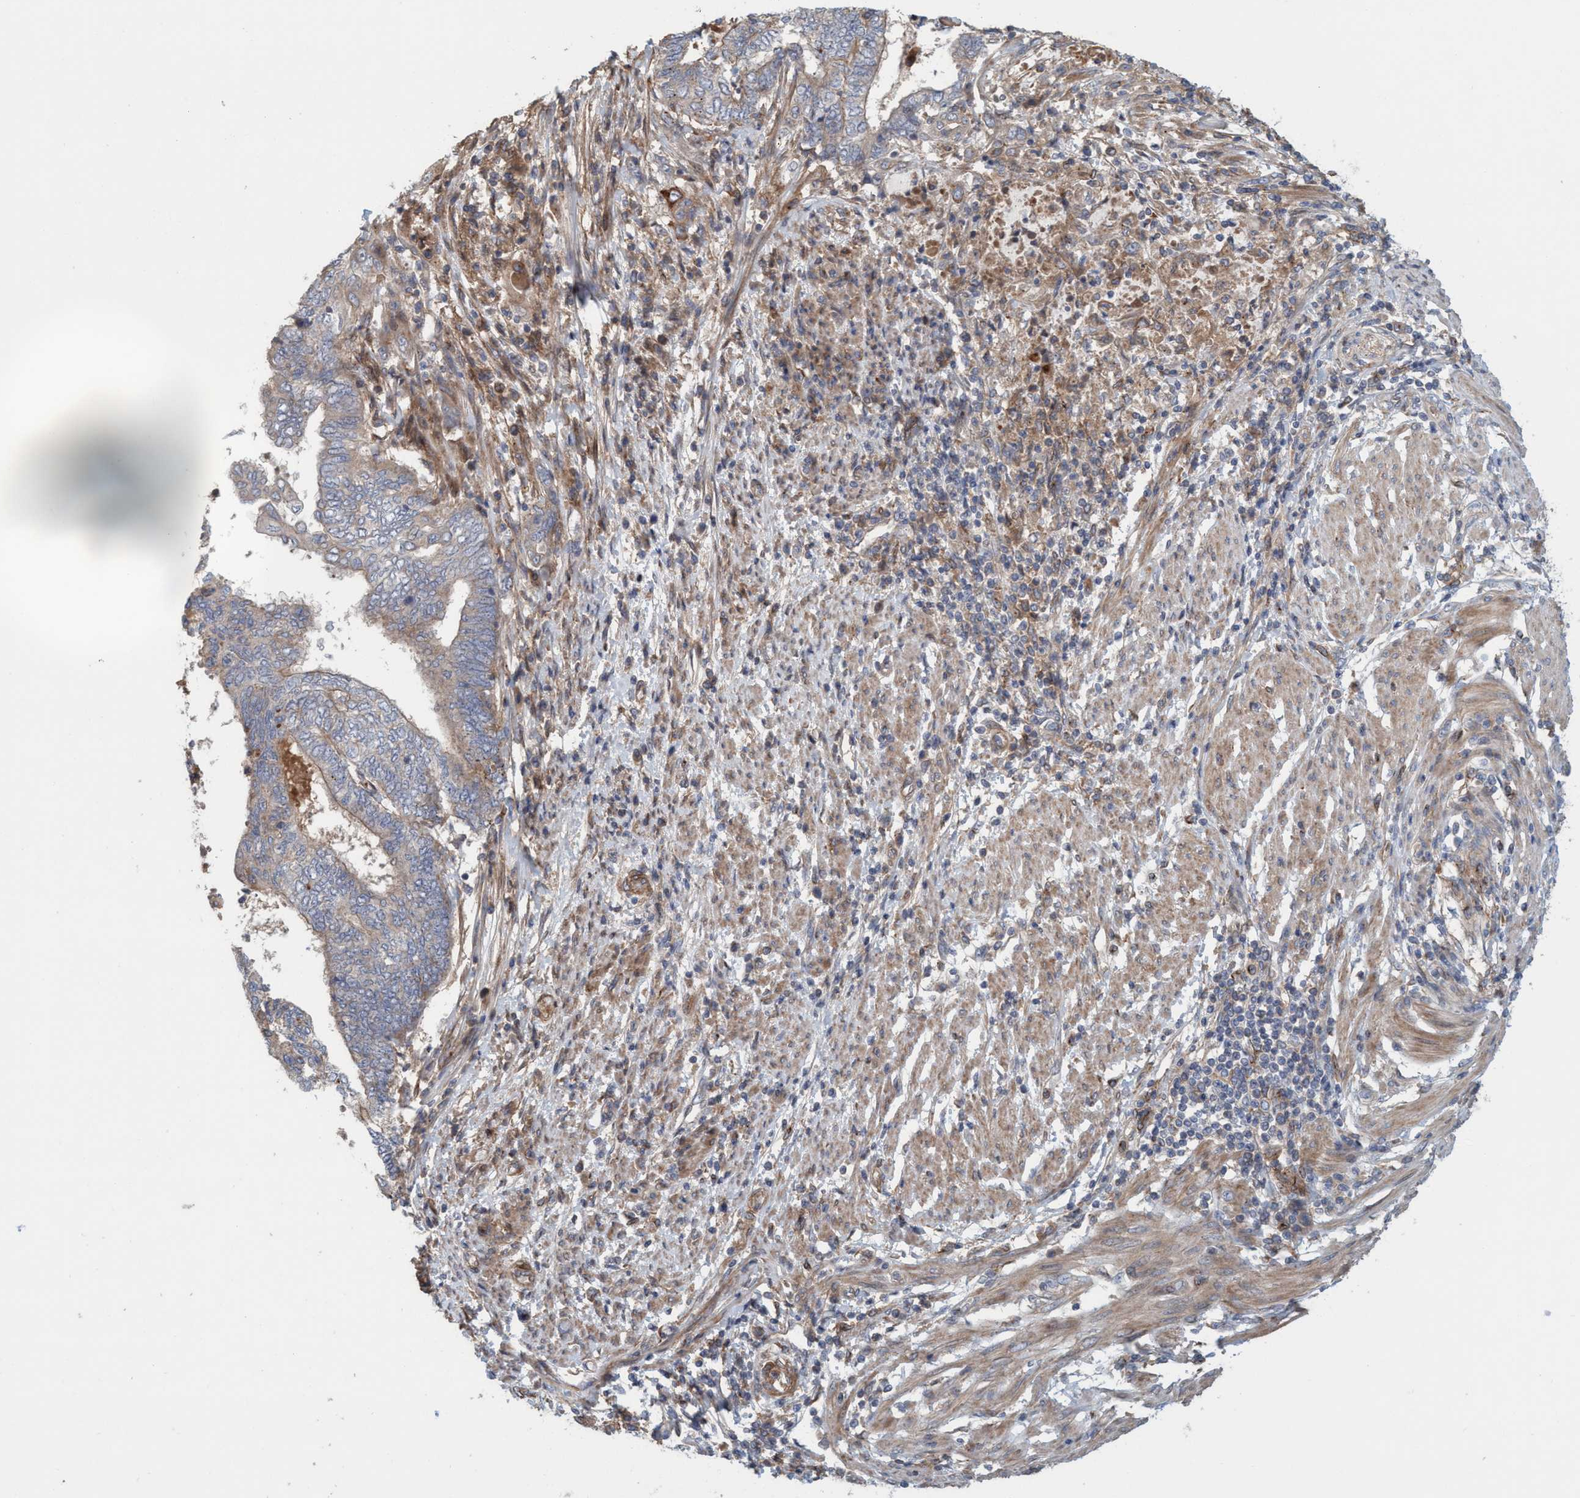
{"staining": {"intensity": "weak", "quantity": ">75%", "location": "cytoplasmic/membranous"}, "tissue": "endometrial cancer", "cell_type": "Tumor cells", "image_type": "cancer", "snomed": [{"axis": "morphology", "description": "Adenocarcinoma, NOS"}, {"axis": "topography", "description": "Uterus"}, {"axis": "topography", "description": "Endometrium"}], "caption": "Protein staining demonstrates weak cytoplasmic/membranous positivity in about >75% of tumor cells in endometrial cancer (adenocarcinoma).", "gene": "SPECC1", "patient": {"sex": "female", "age": 70}}